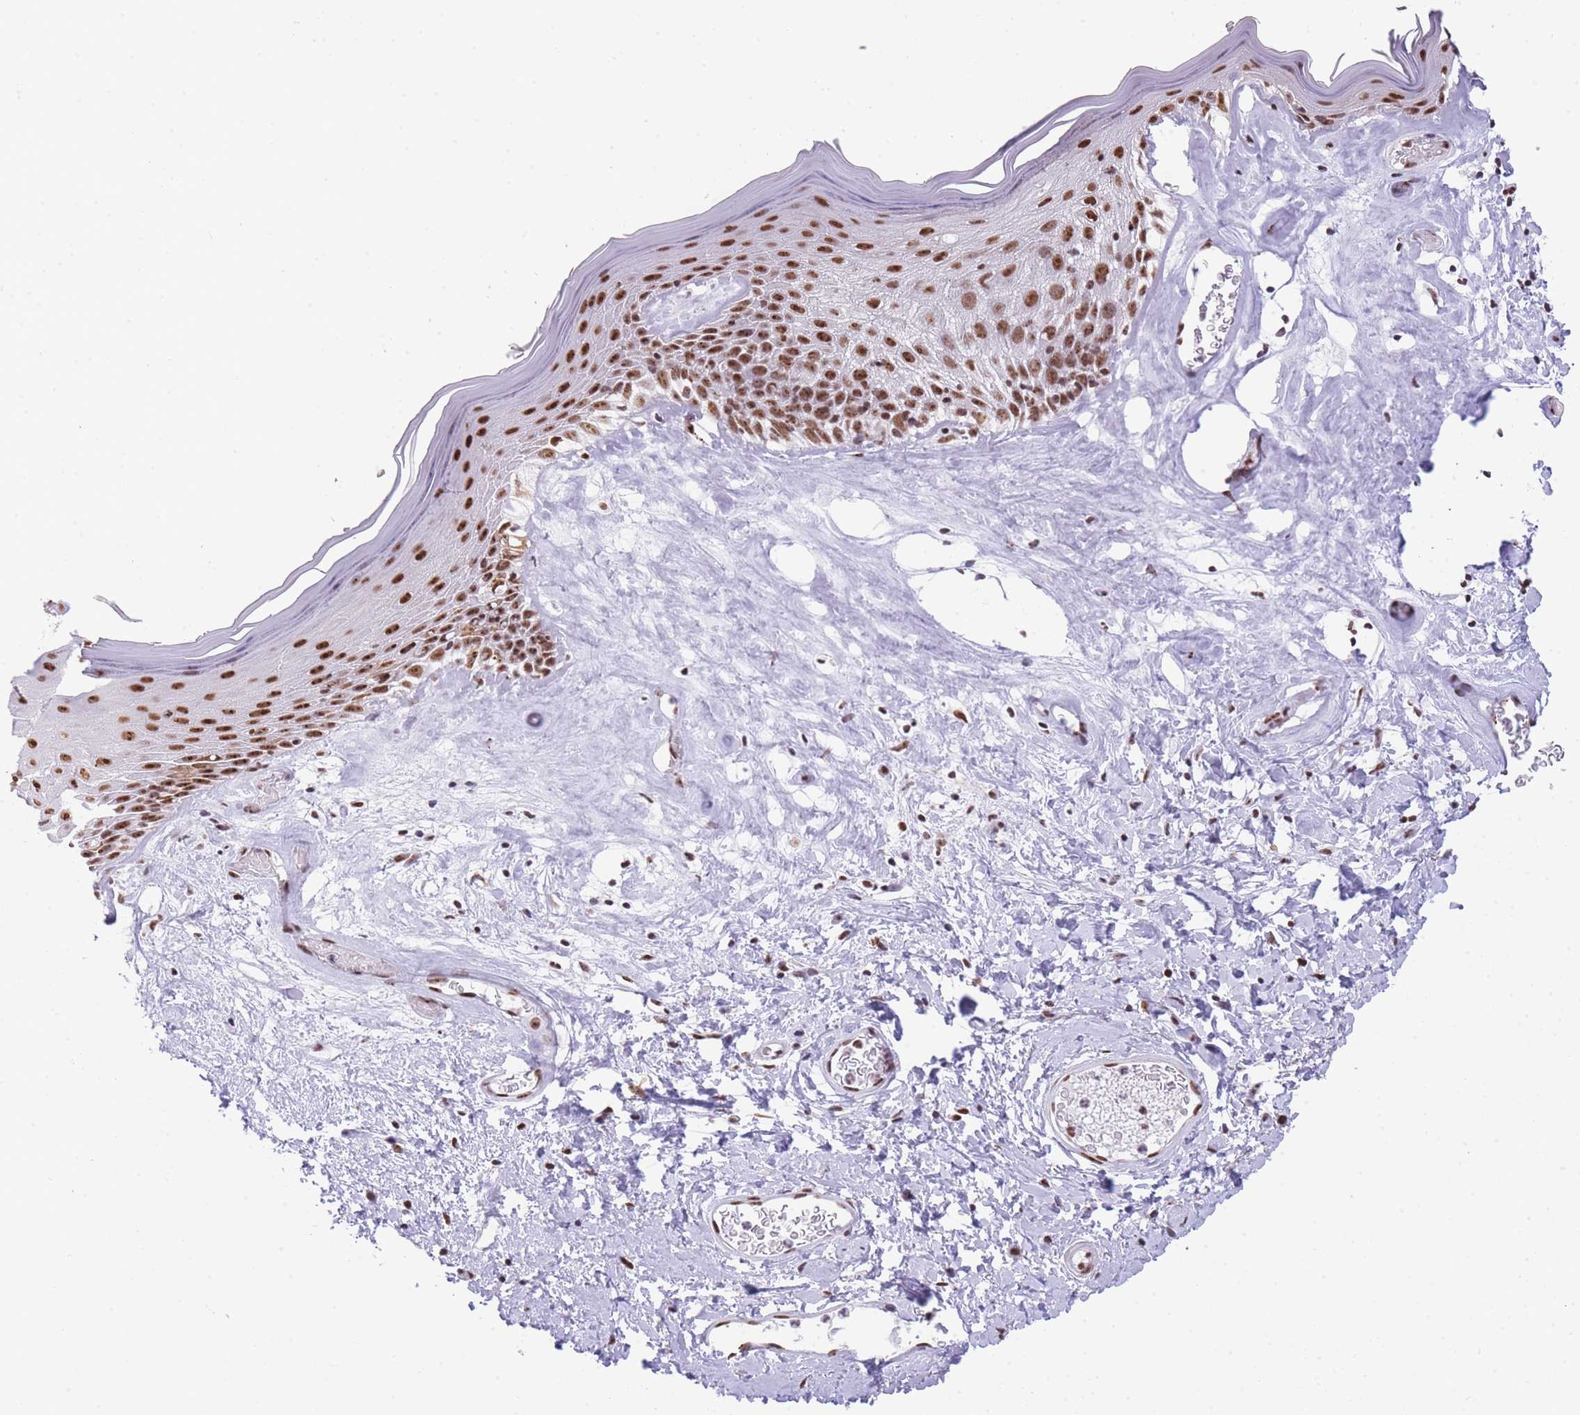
{"staining": {"intensity": "strong", "quantity": ">75%", "location": "nuclear"}, "tissue": "skin", "cell_type": "Epidermal cells", "image_type": "normal", "snomed": [{"axis": "morphology", "description": "Normal tissue, NOS"}, {"axis": "morphology", "description": "Inflammation, NOS"}, {"axis": "topography", "description": "Vulva"}], "caption": "The histopathology image displays staining of normal skin, revealing strong nuclear protein positivity (brown color) within epidermal cells.", "gene": "EVC2", "patient": {"sex": "female", "age": 86}}